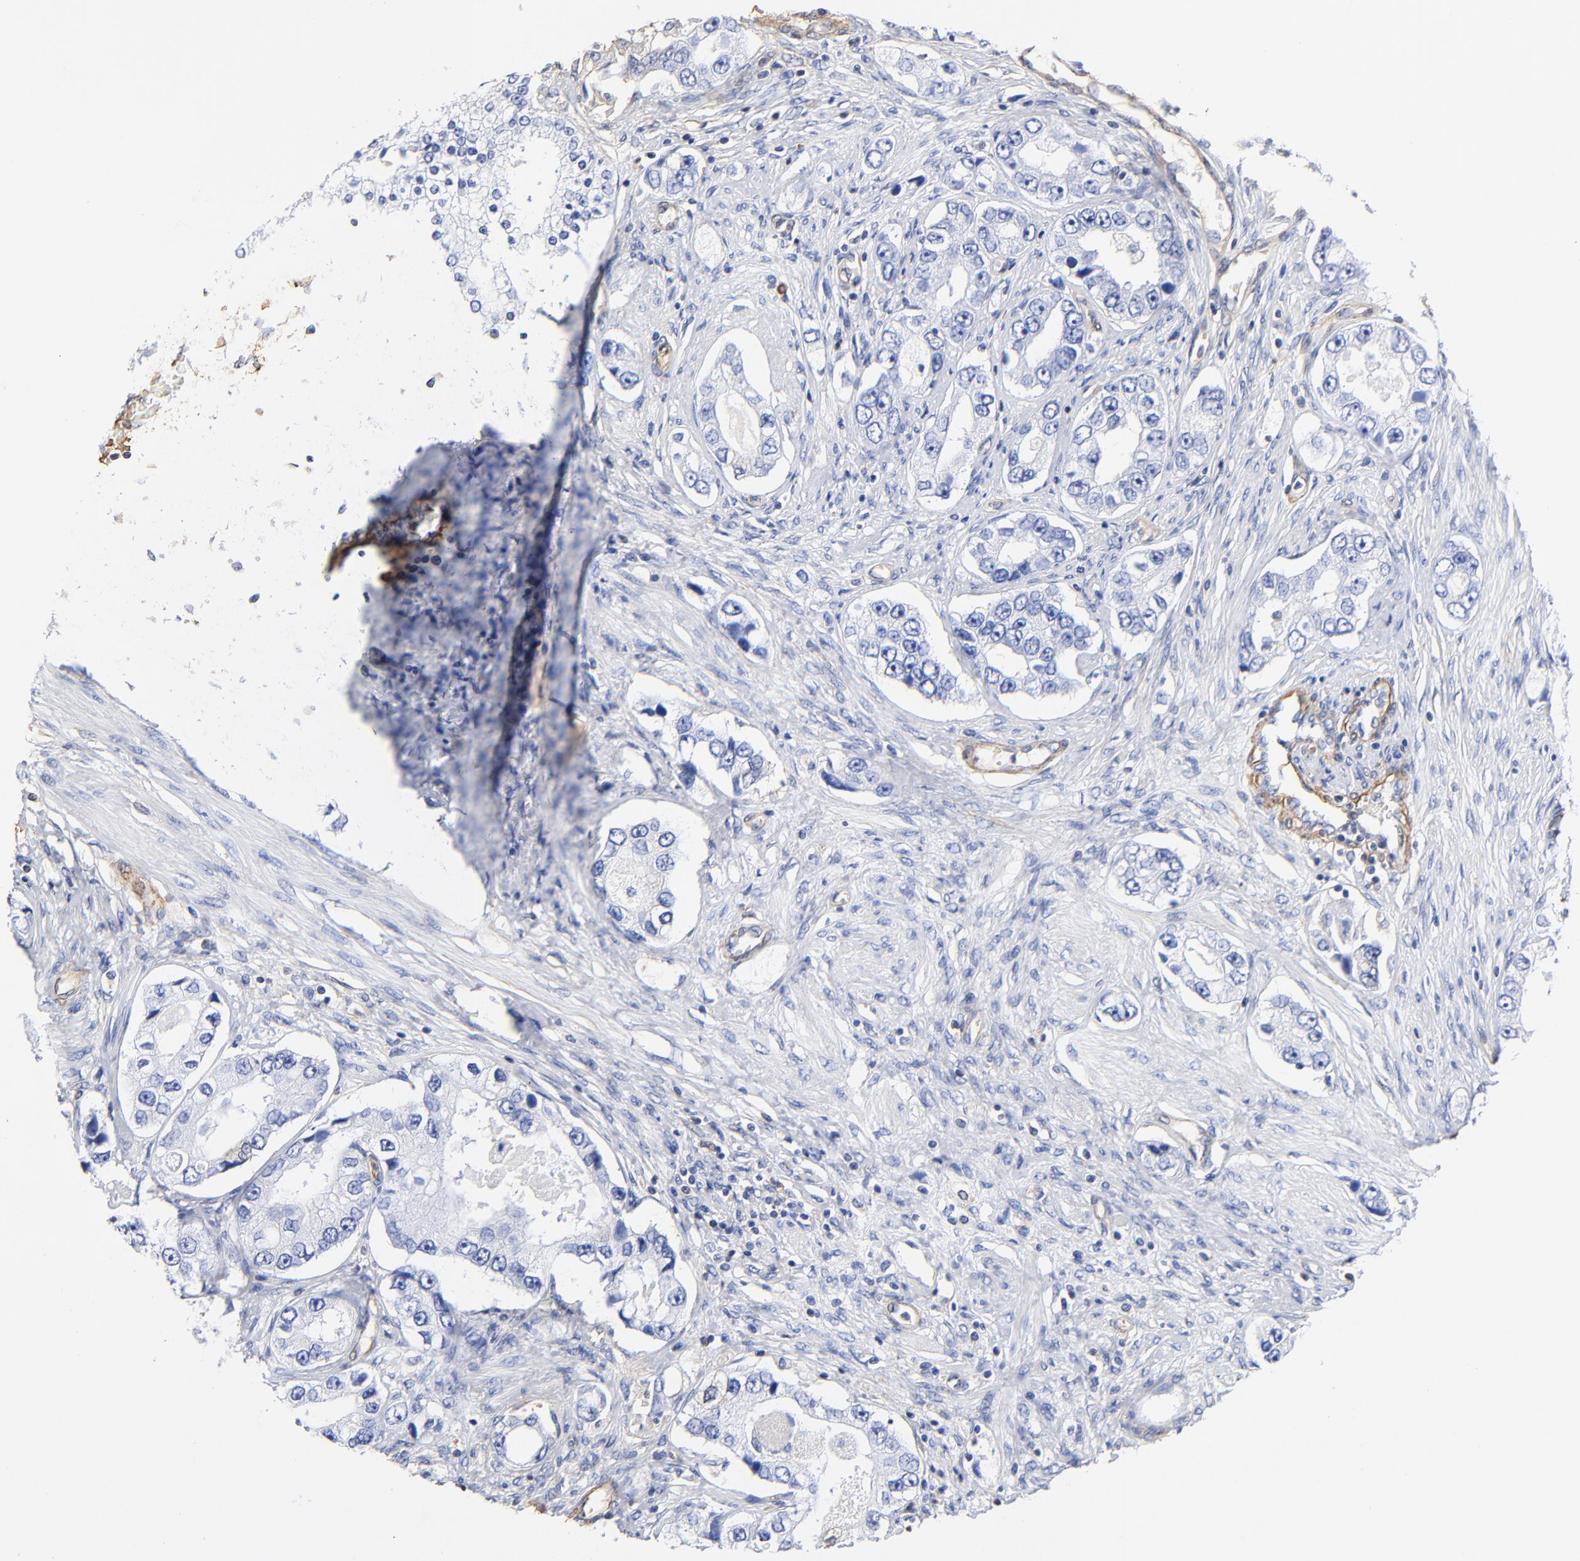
{"staining": {"intensity": "negative", "quantity": "none", "location": "none"}, "tissue": "prostate cancer", "cell_type": "Tumor cells", "image_type": "cancer", "snomed": [{"axis": "morphology", "description": "Adenocarcinoma, High grade"}, {"axis": "topography", "description": "Prostate"}], "caption": "Immunohistochemistry (IHC) of prostate high-grade adenocarcinoma demonstrates no positivity in tumor cells.", "gene": "TAGLN2", "patient": {"sex": "male", "age": 63}}